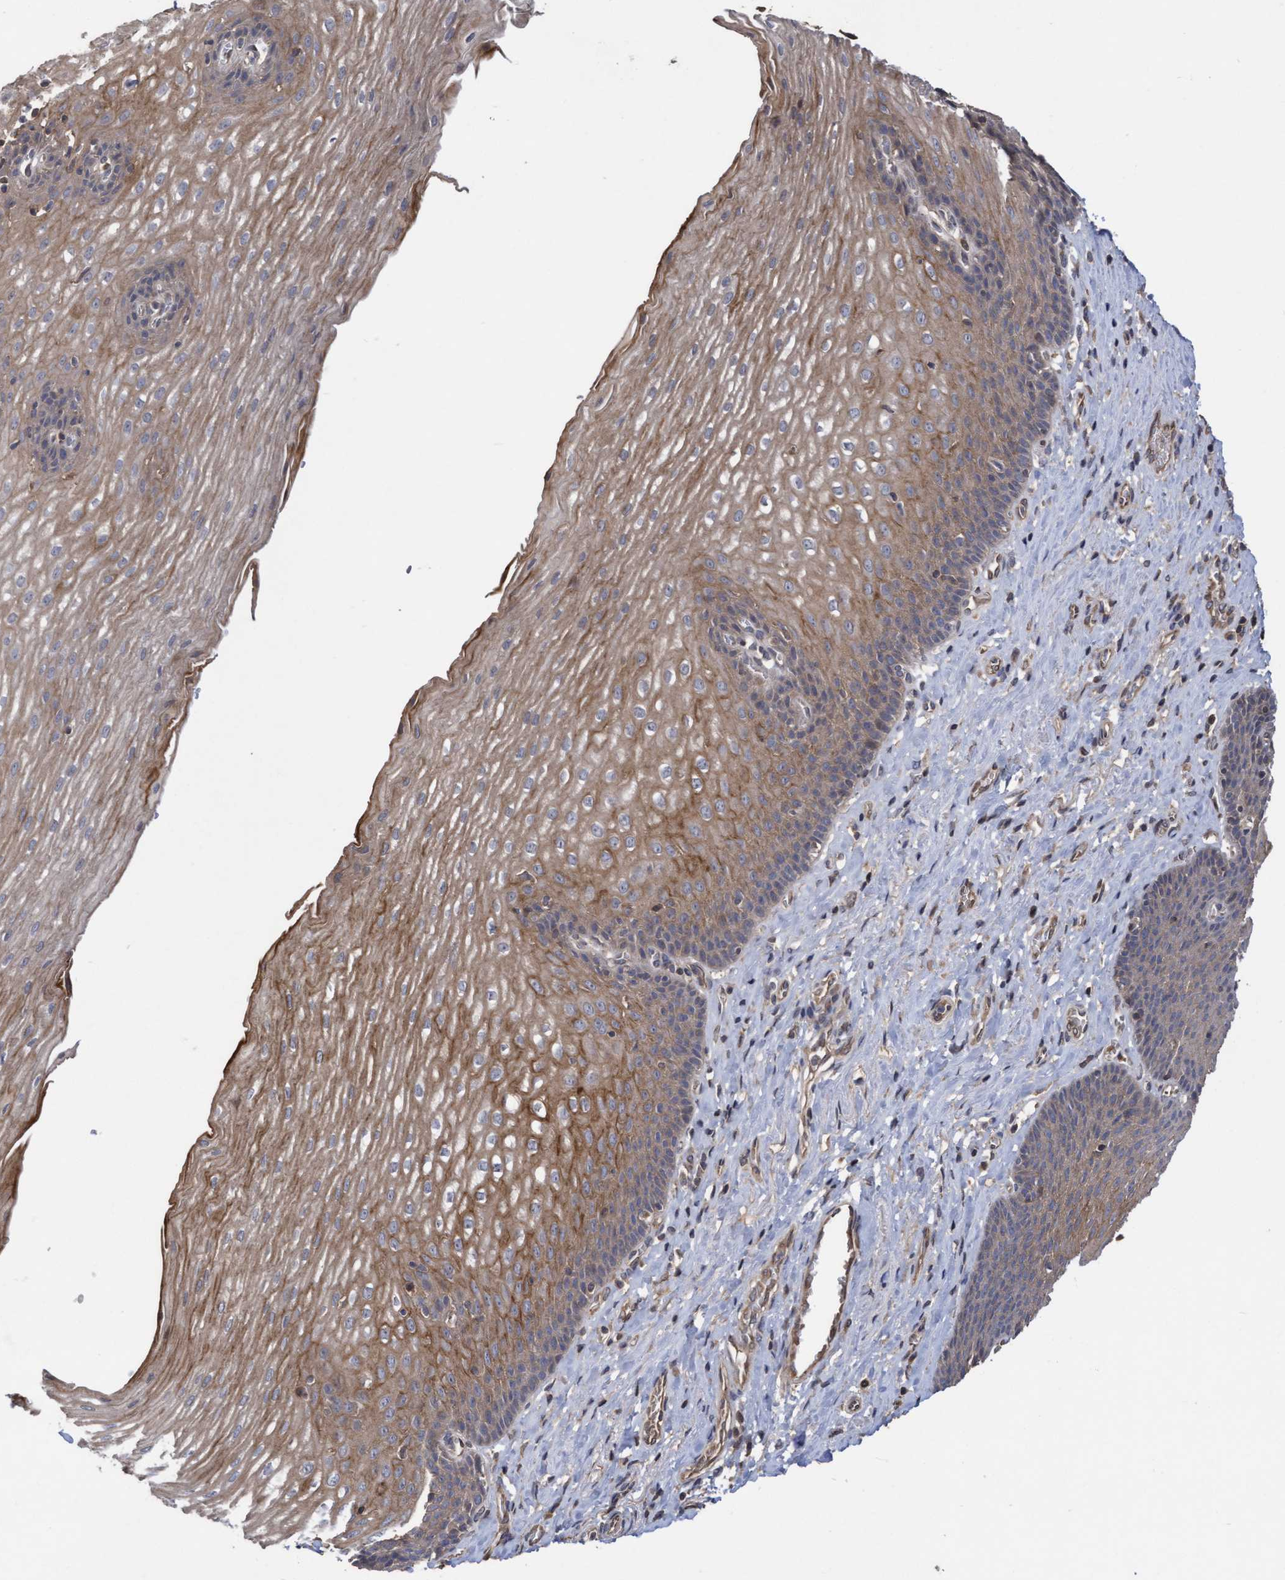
{"staining": {"intensity": "moderate", "quantity": ">75%", "location": "cytoplasmic/membranous"}, "tissue": "esophagus", "cell_type": "Squamous epithelial cells", "image_type": "normal", "snomed": [{"axis": "morphology", "description": "Normal tissue, NOS"}, {"axis": "topography", "description": "Esophagus"}], "caption": "Esophagus stained with DAB (3,3'-diaminobenzidine) immunohistochemistry (IHC) shows medium levels of moderate cytoplasmic/membranous positivity in about >75% of squamous epithelial cells.", "gene": "COBL", "patient": {"sex": "male", "age": 48}}